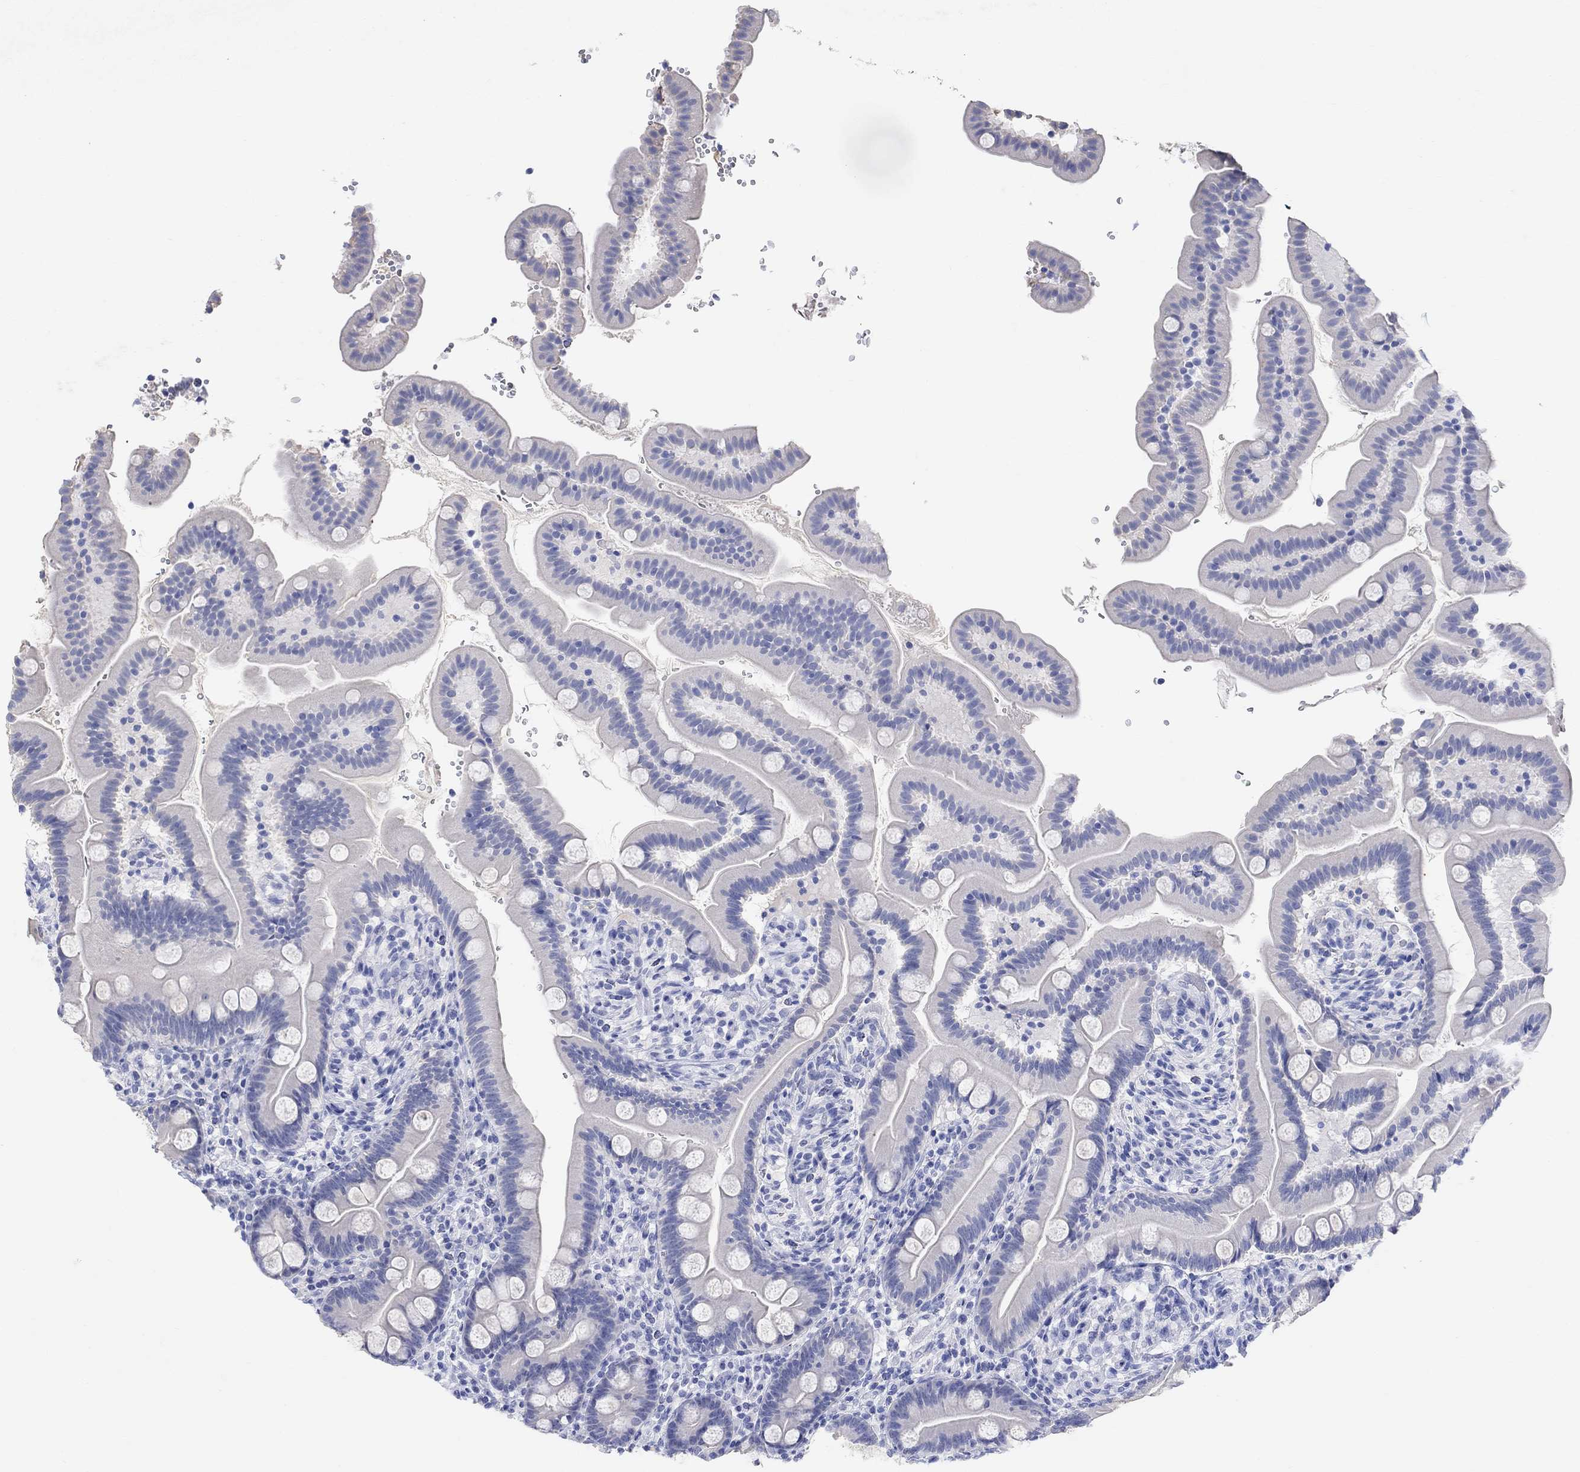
{"staining": {"intensity": "negative", "quantity": "none", "location": "none"}, "tissue": "small intestine", "cell_type": "Glandular cells", "image_type": "normal", "snomed": [{"axis": "morphology", "description": "Normal tissue, NOS"}, {"axis": "topography", "description": "Small intestine"}], "caption": "This is an immunohistochemistry (IHC) histopathology image of normal small intestine. There is no positivity in glandular cells.", "gene": "TYR", "patient": {"sex": "female", "age": 44}}